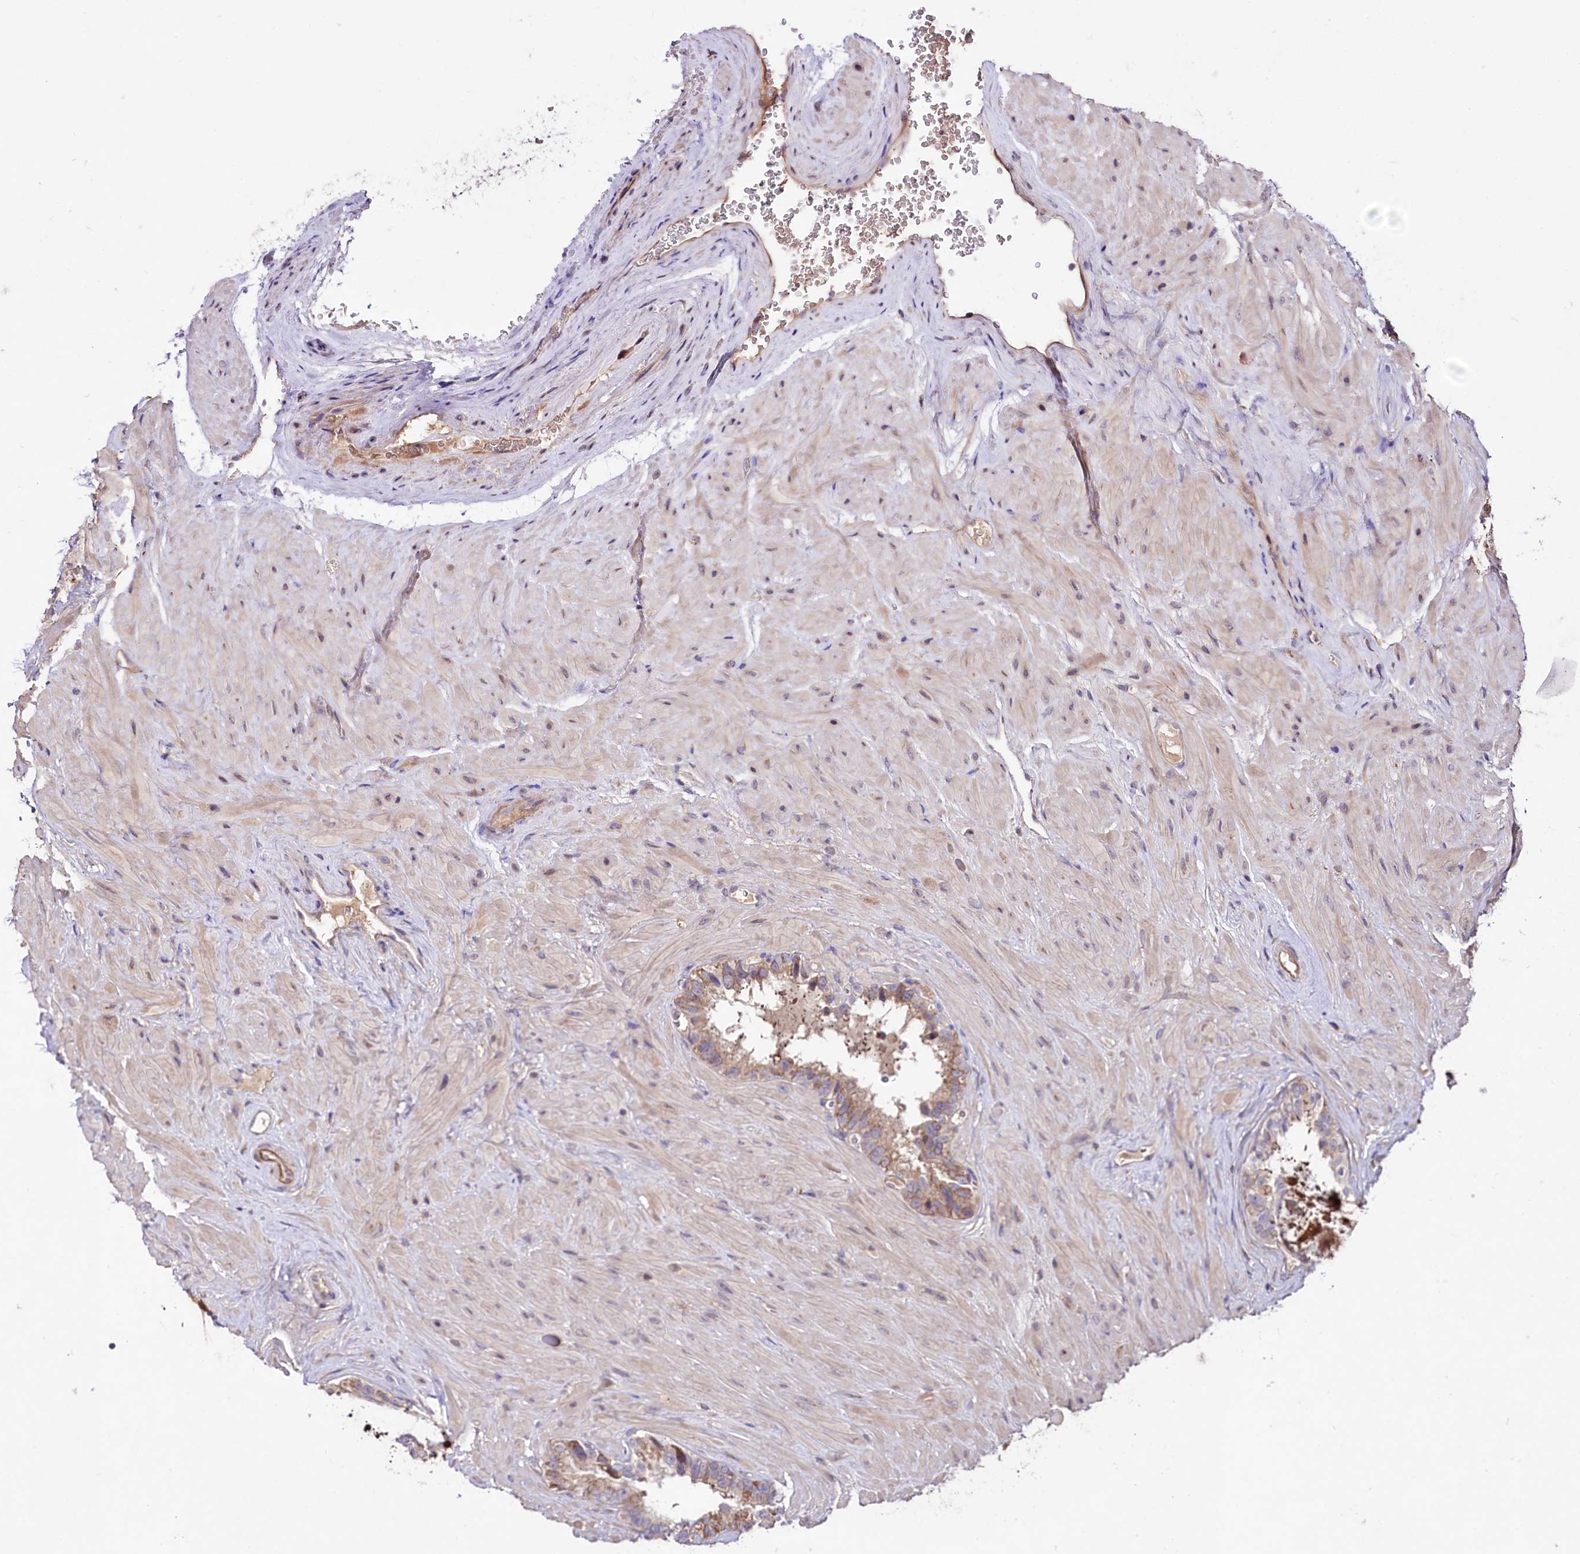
{"staining": {"intensity": "moderate", "quantity": "25%-75%", "location": "cytoplasmic/membranous"}, "tissue": "seminal vesicle", "cell_type": "Glandular cells", "image_type": "normal", "snomed": [{"axis": "morphology", "description": "Normal tissue, NOS"}, {"axis": "topography", "description": "Seminal veicle"}, {"axis": "topography", "description": "Peripheral nerve tissue"}], "caption": "Brown immunohistochemical staining in unremarkable seminal vesicle displays moderate cytoplasmic/membranous expression in approximately 25%-75% of glandular cells.", "gene": "TNPO3", "patient": {"sex": "male", "age": 67}}